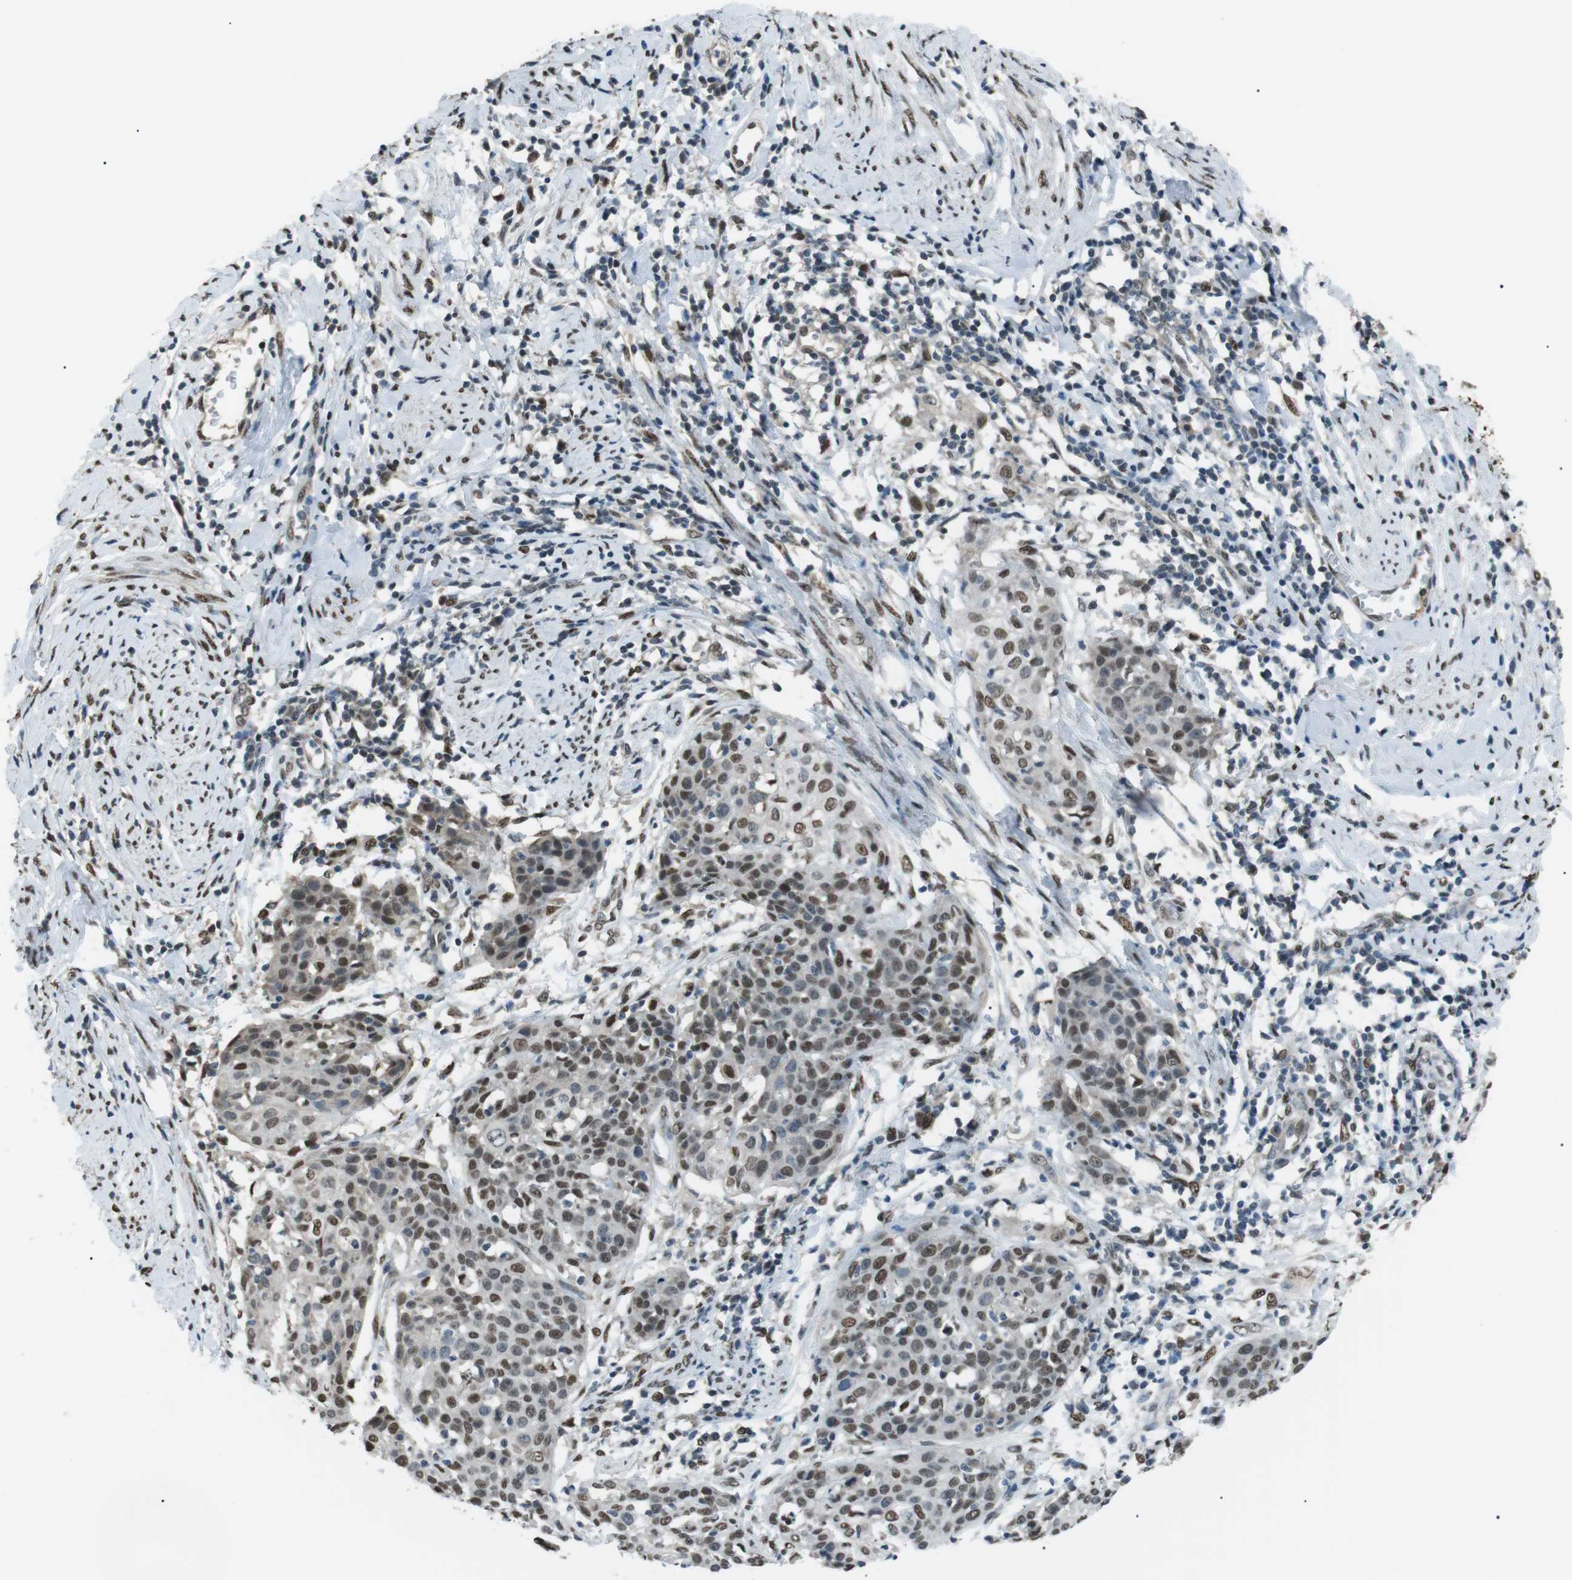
{"staining": {"intensity": "moderate", "quantity": "25%-75%", "location": "nuclear"}, "tissue": "cervical cancer", "cell_type": "Tumor cells", "image_type": "cancer", "snomed": [{"axis": "morphology", "description": "Squamous cell carcinoma, NOS"}, {"axis": "topography", "description": "Cervix"}], "caption": "Cervical cancer (squamous cell carcinoma) was stained to show a protein in brown. There is medium levels of moderate nuclear expression in approximately 25%-75% of tumor cells.", "gene": "SRPK2", "patient": {"sex": "female", "age": 38}}